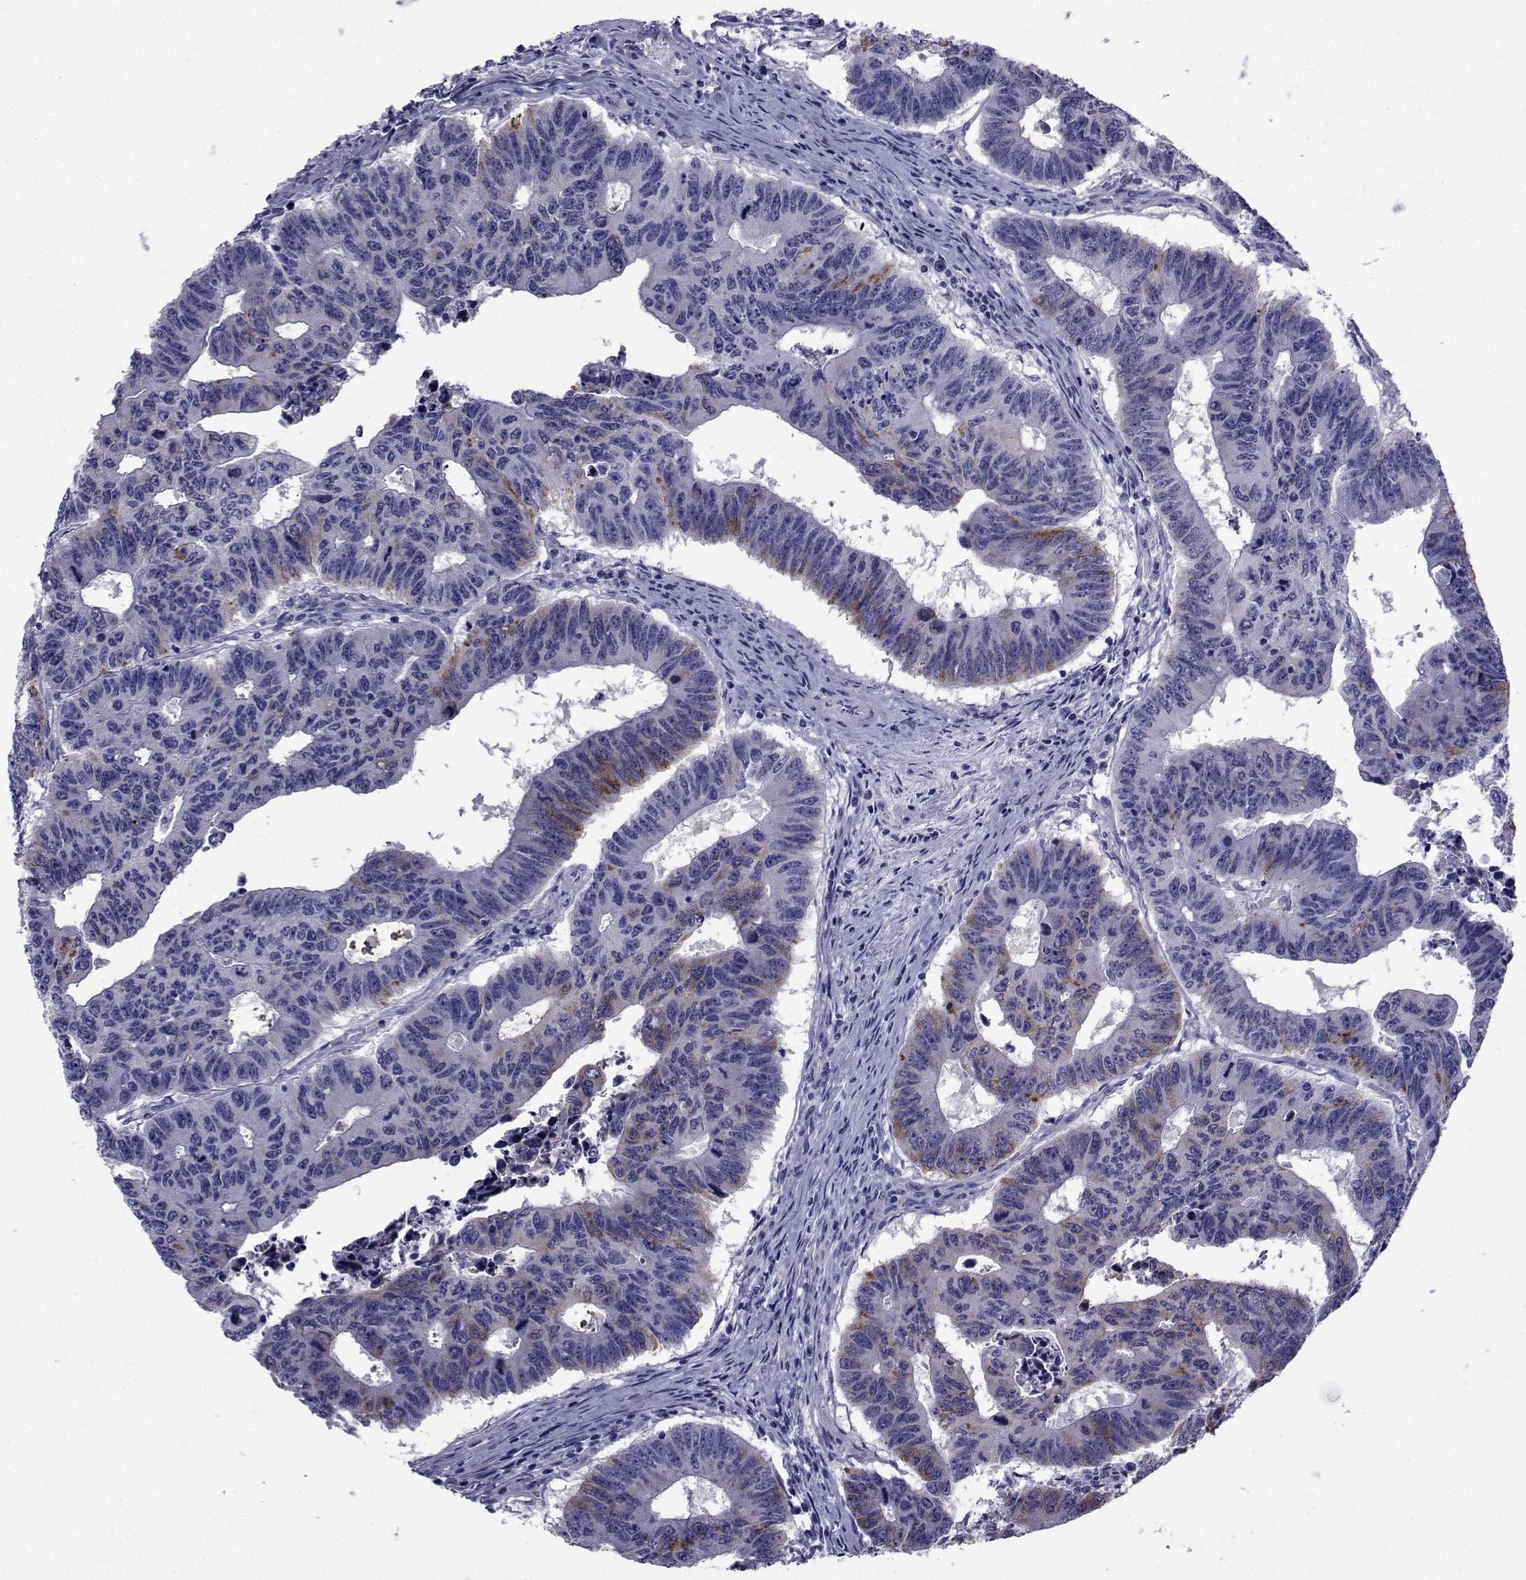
{"staining": {"intensity": "moderate", "quantity": "<25%", "location": "cytoplasmic/membranous"}, "tissue": "colorectal cancer", "cell_type": "Tumor cells", "image_type": "cancer", "snomed": [{"axis": "morphology", "description": "Adenocarcinoma, NOS"}, {"axis": "topography", "description": "Appendix"}, {"axis": "topography", "description": "Colon"}, {"axis": "topography", "description": "Cecum"}, {"axis": "topography", "description": "Colon asc"}], "caption": "Colorectal cancer (adenocarcinoma) stained for a protein displays moderate cytoplasmic/membranous positivity in tumor cells. Using DAB (3,3'-diaminobenzidine) (brown) and hematoxylin (blue) stains, captured at high magnification using brightfield microscopy.", "gene": "SEMA5B", "patient": {"sex": "female", "age": 85}}